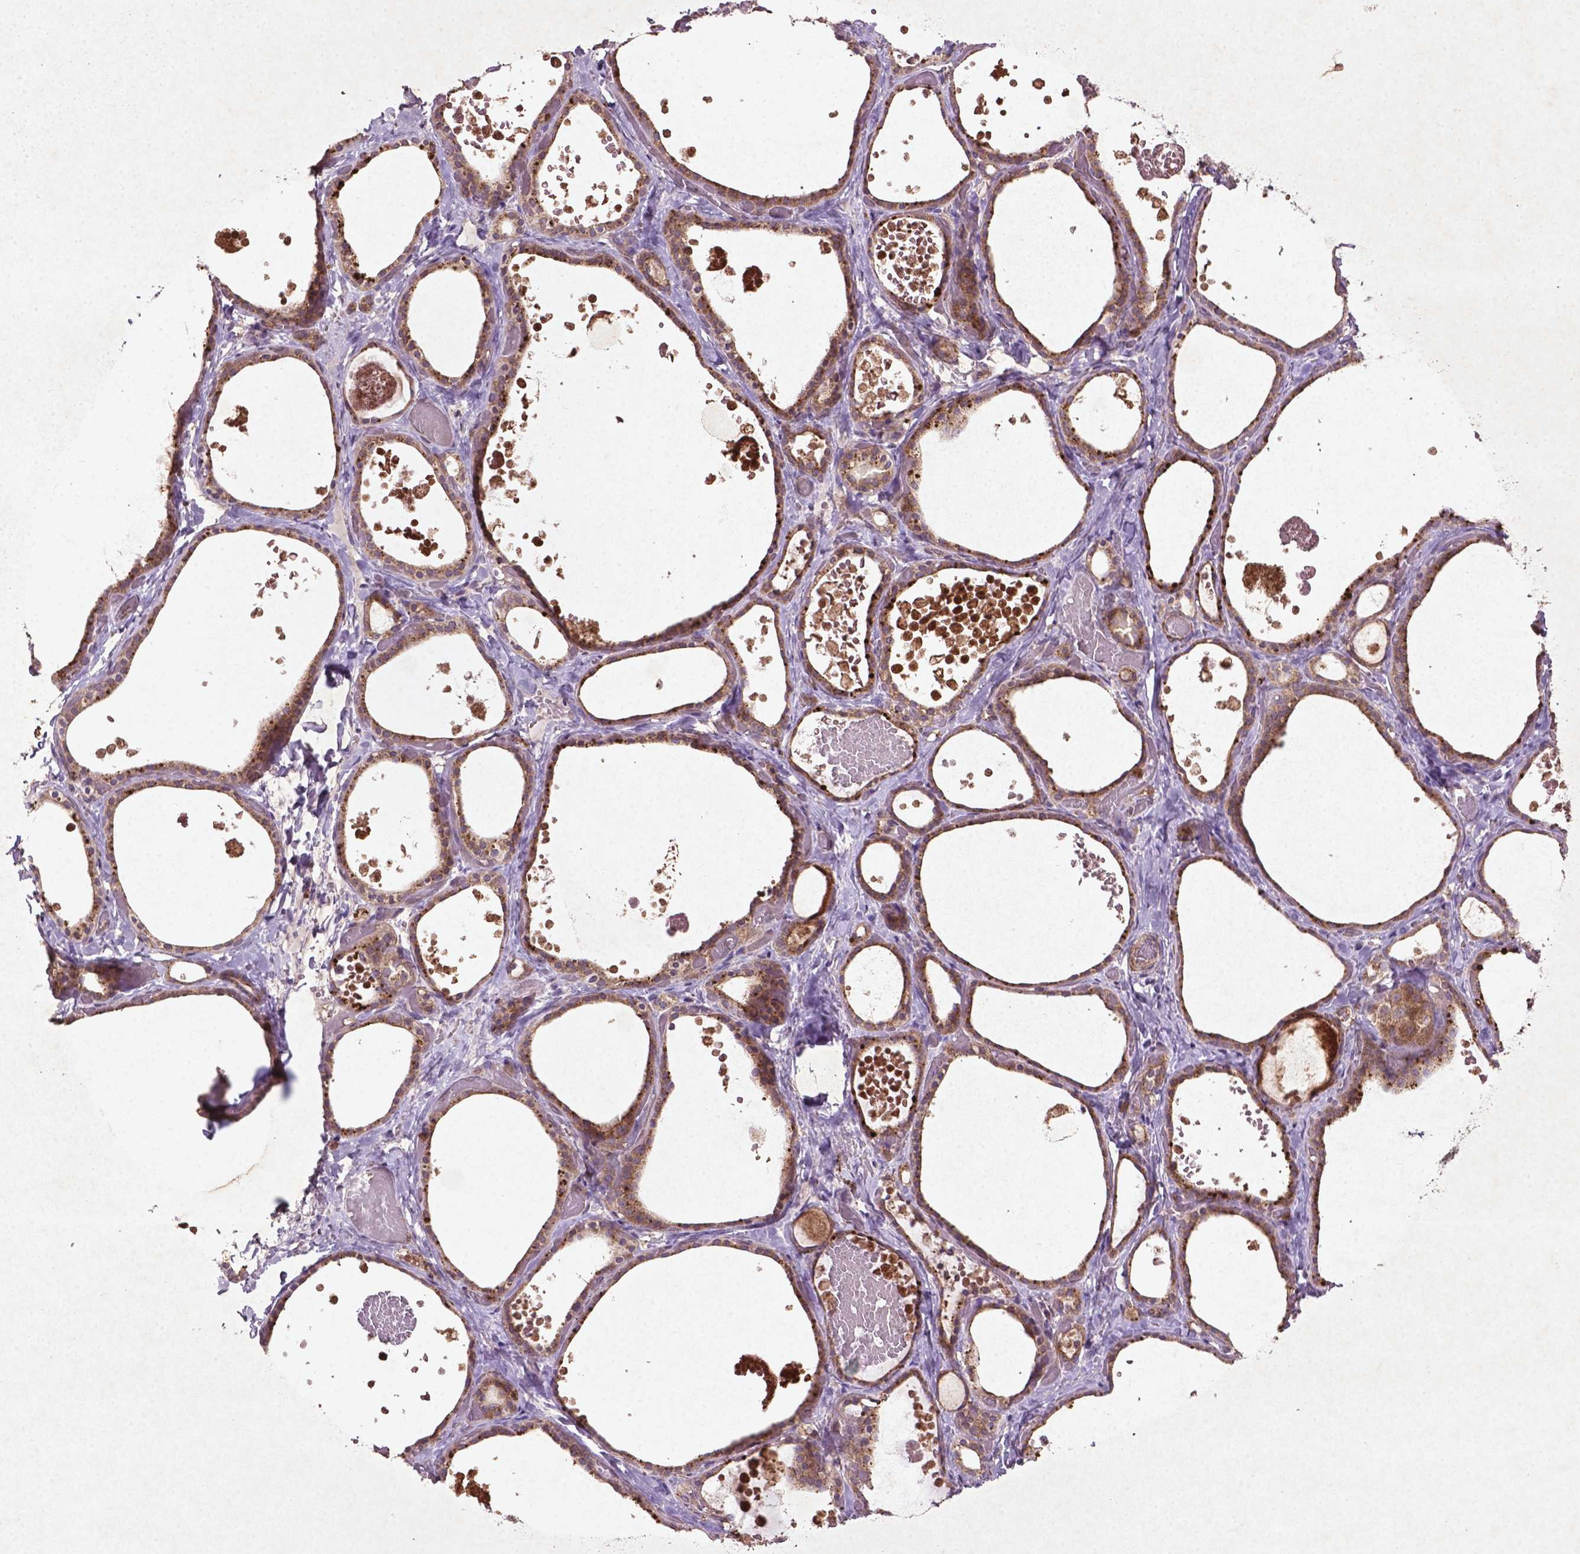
{"staining": {"intensity": "moderate", "quantity": ">75%", "location": "cytoplasmic/membranous"}, "tissue": "thyroid gland", "cell_type": "Glandular cells", "image_type": "normal", "snomed": [{"axis": "morphology", "description": "Normal tissue, NOS"}, {"axis": "topography", "description": "Thyroid gland"}], "caption": "Immunohistochemical staining of benign human thyroid gland demonstrates medium levels of moderate cytoplasmic/membranous positivity in about >75% of glandular cells.", "gene": "MTOR", "patient": {"sex": "female", "age": 56}}